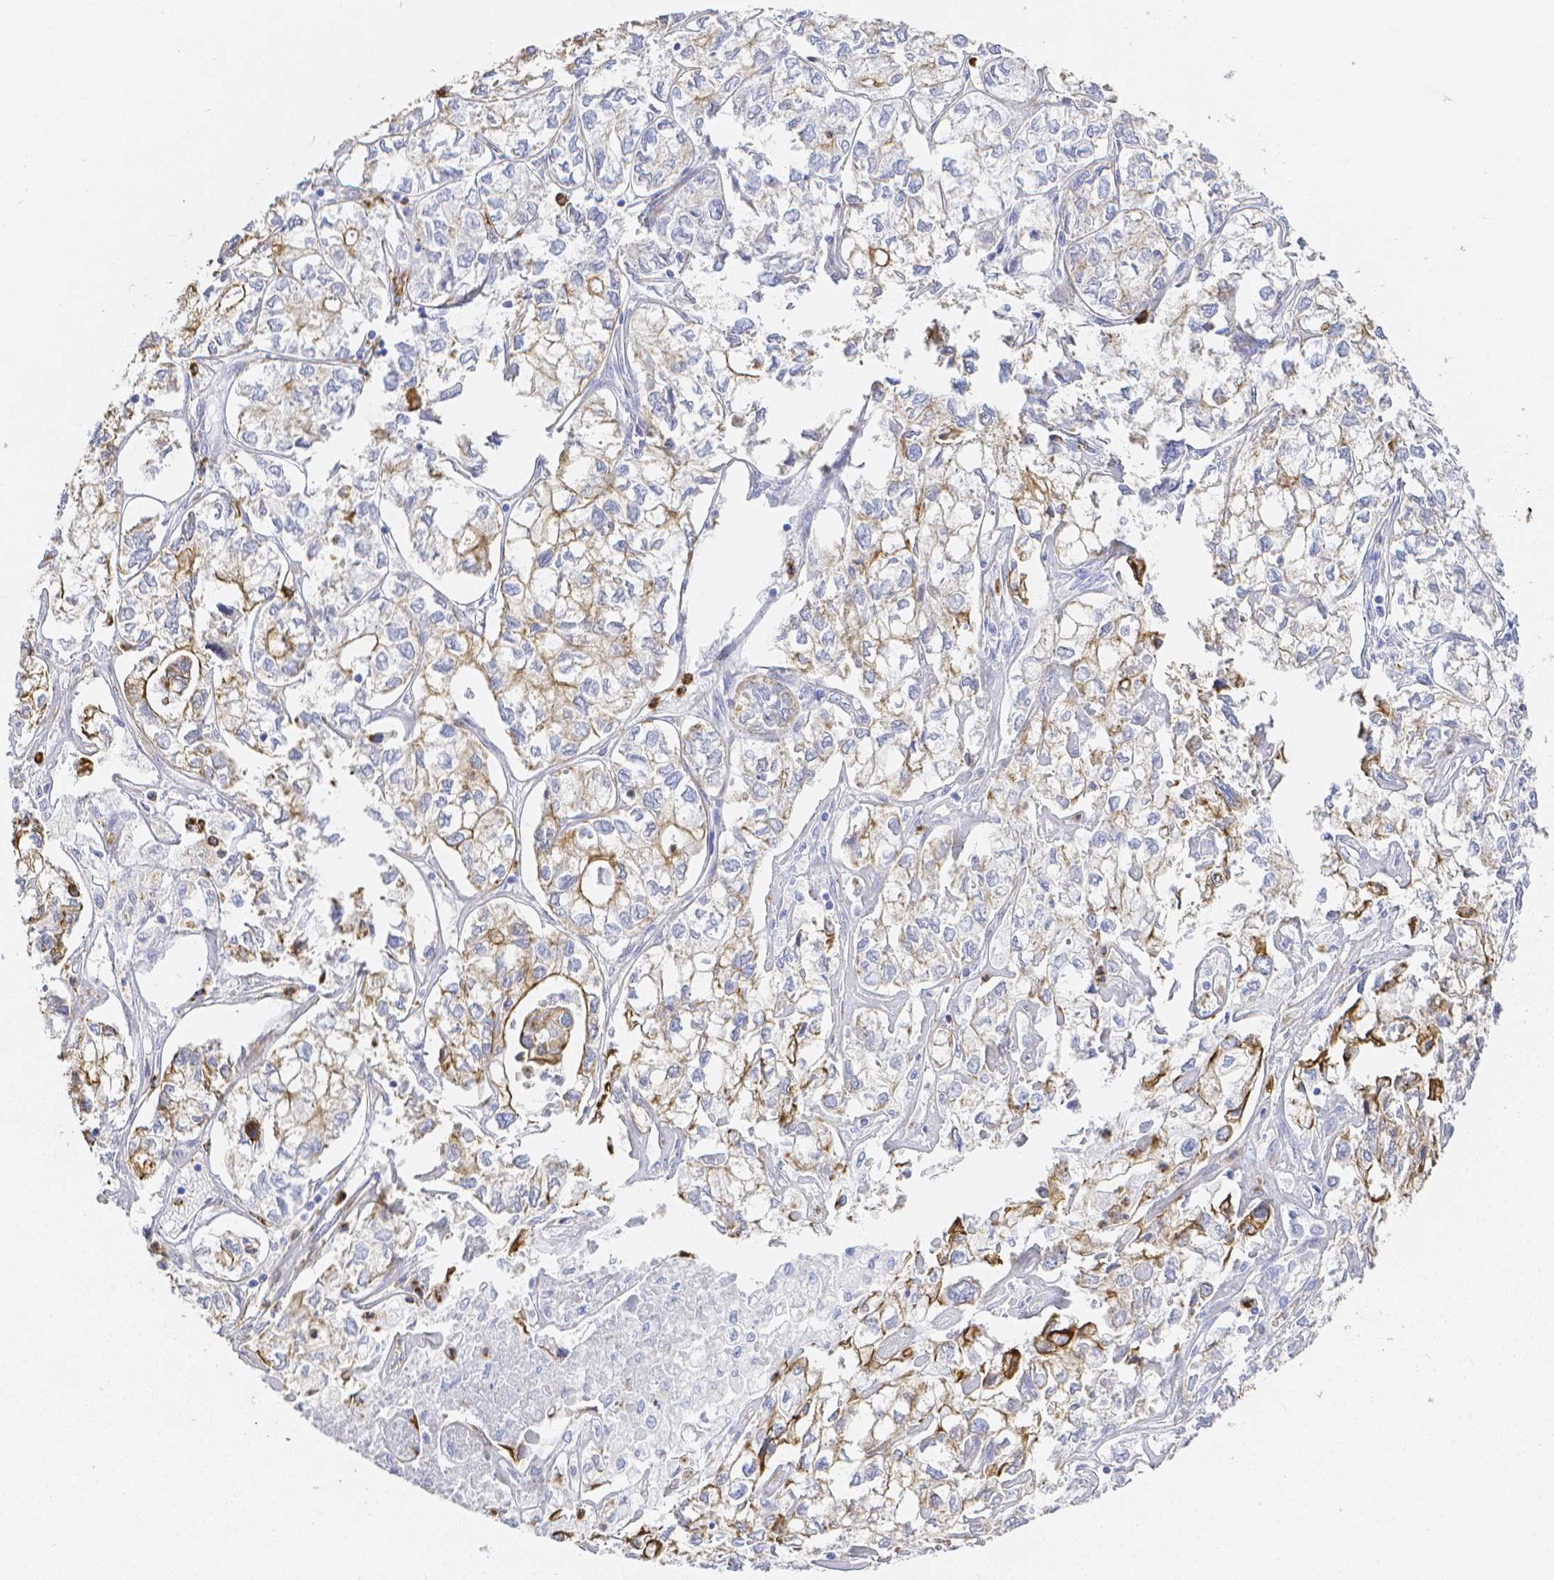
{"staining": {"intensity": "moderate", "quantity": "<25%", "location": "cytoplasmic/membranous"}, "tissue": "ovarian cancer", "cell_type": "Tumor cells", "image_type": "cancer", "snomed": [{"axis": "morphology", "description": "Carcinoma, endometroid"}, {"axis": "topography", "description": "Ovary"}], "caption": "Tumor cells show low levels of moderate cytoplasmic/membranous staining in approximately <25% of cells in ovarian cancer (endometroid carcinoma).", "gene": "SMURF1", "patient": {"sex": "female", "age": 64}}